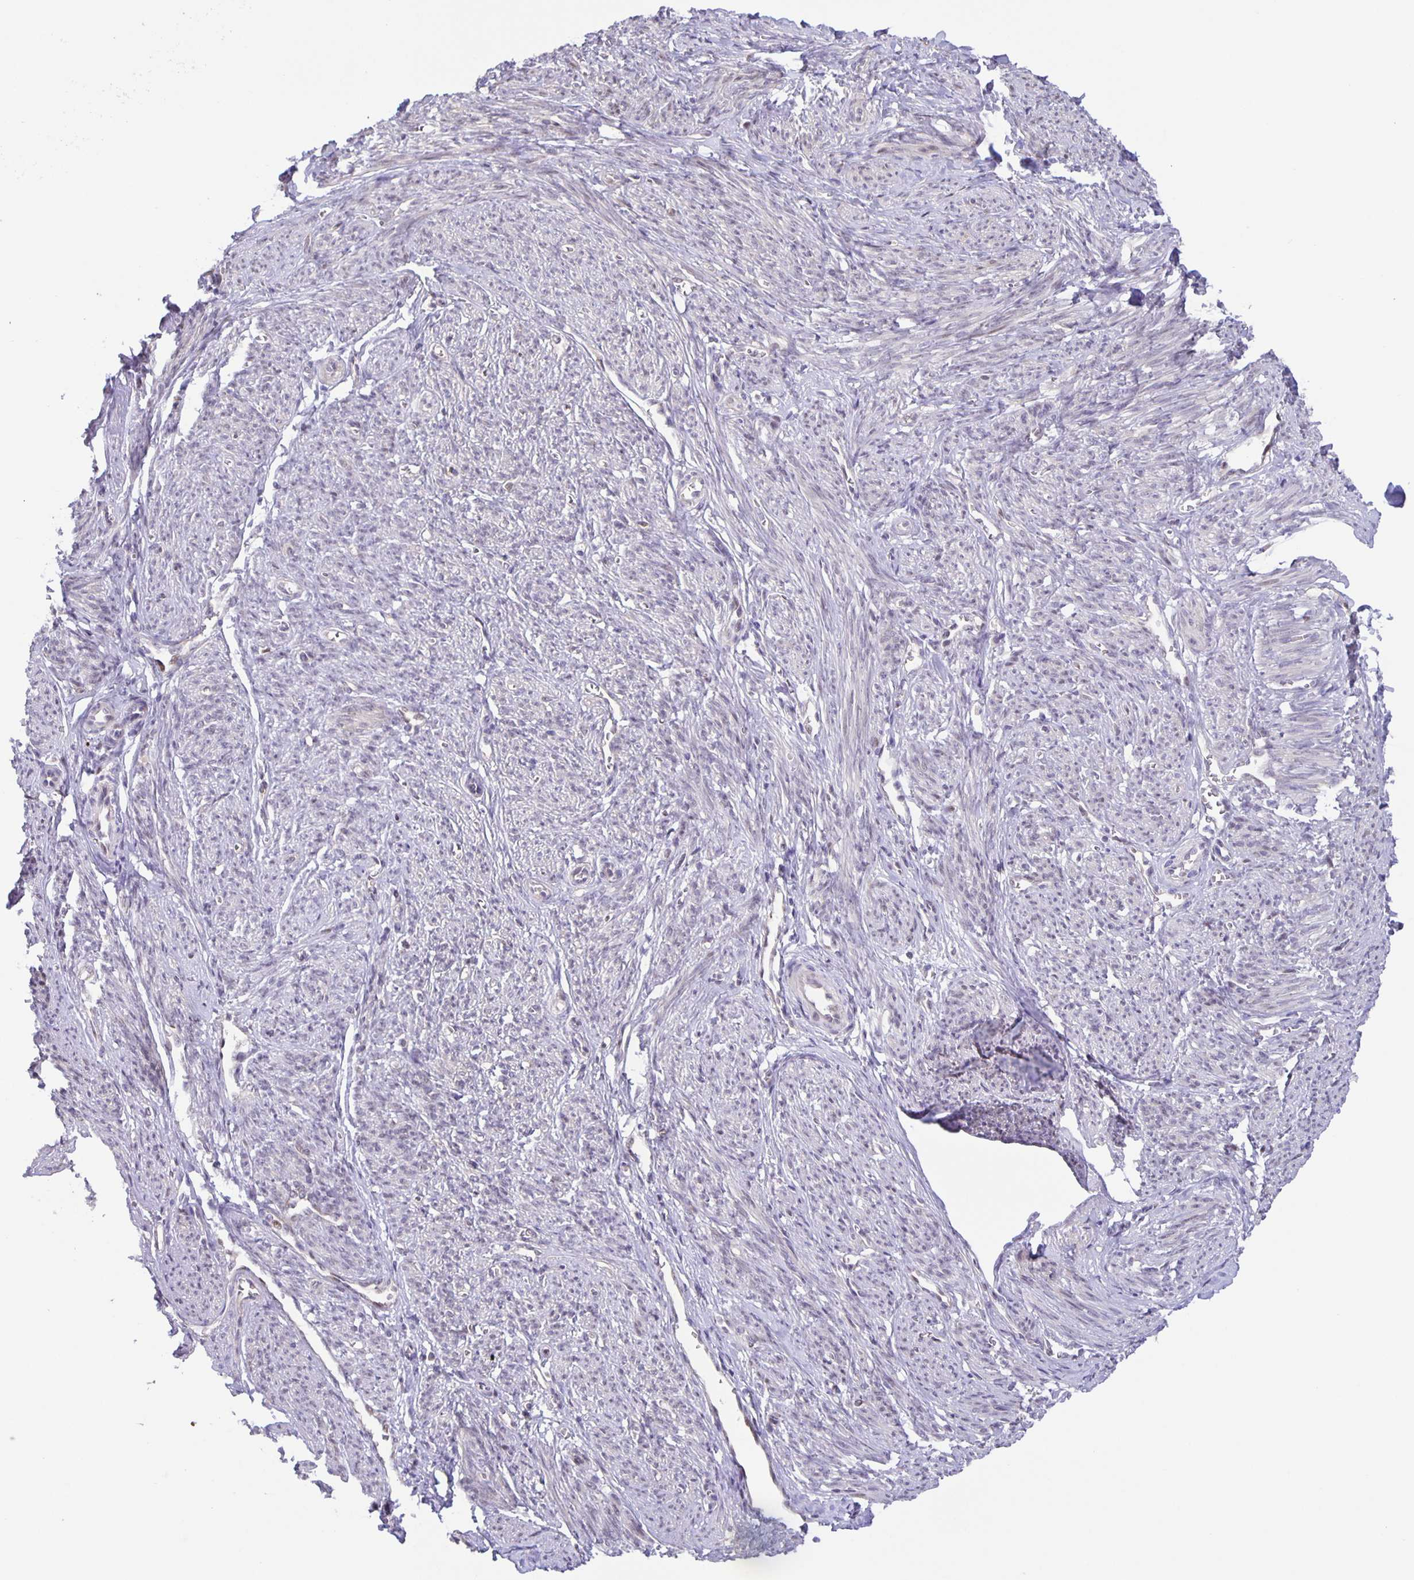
{"staining": {"intensity": "negative", "quantity": "none", "location": "none"}, "tissue": "smooth muscle", "cell_type": "Smooth muscle cells", "image_type": "normal", "snomed": [{"axis": "morphology", "description": "Normal tissue, NOS"}, {"axis": "topography", "description": "Smooth muscle"}], "caption": "IHC photomicrograph of normal smooth muscle: smooth muscle stained with DAB exhibits no significant protein expression in smooth muscle cells. (DAB immunohistochemistry (IHC), high magnification).", "gene": "MAPK12", "patient": {"sex": "female", "age": 65}}